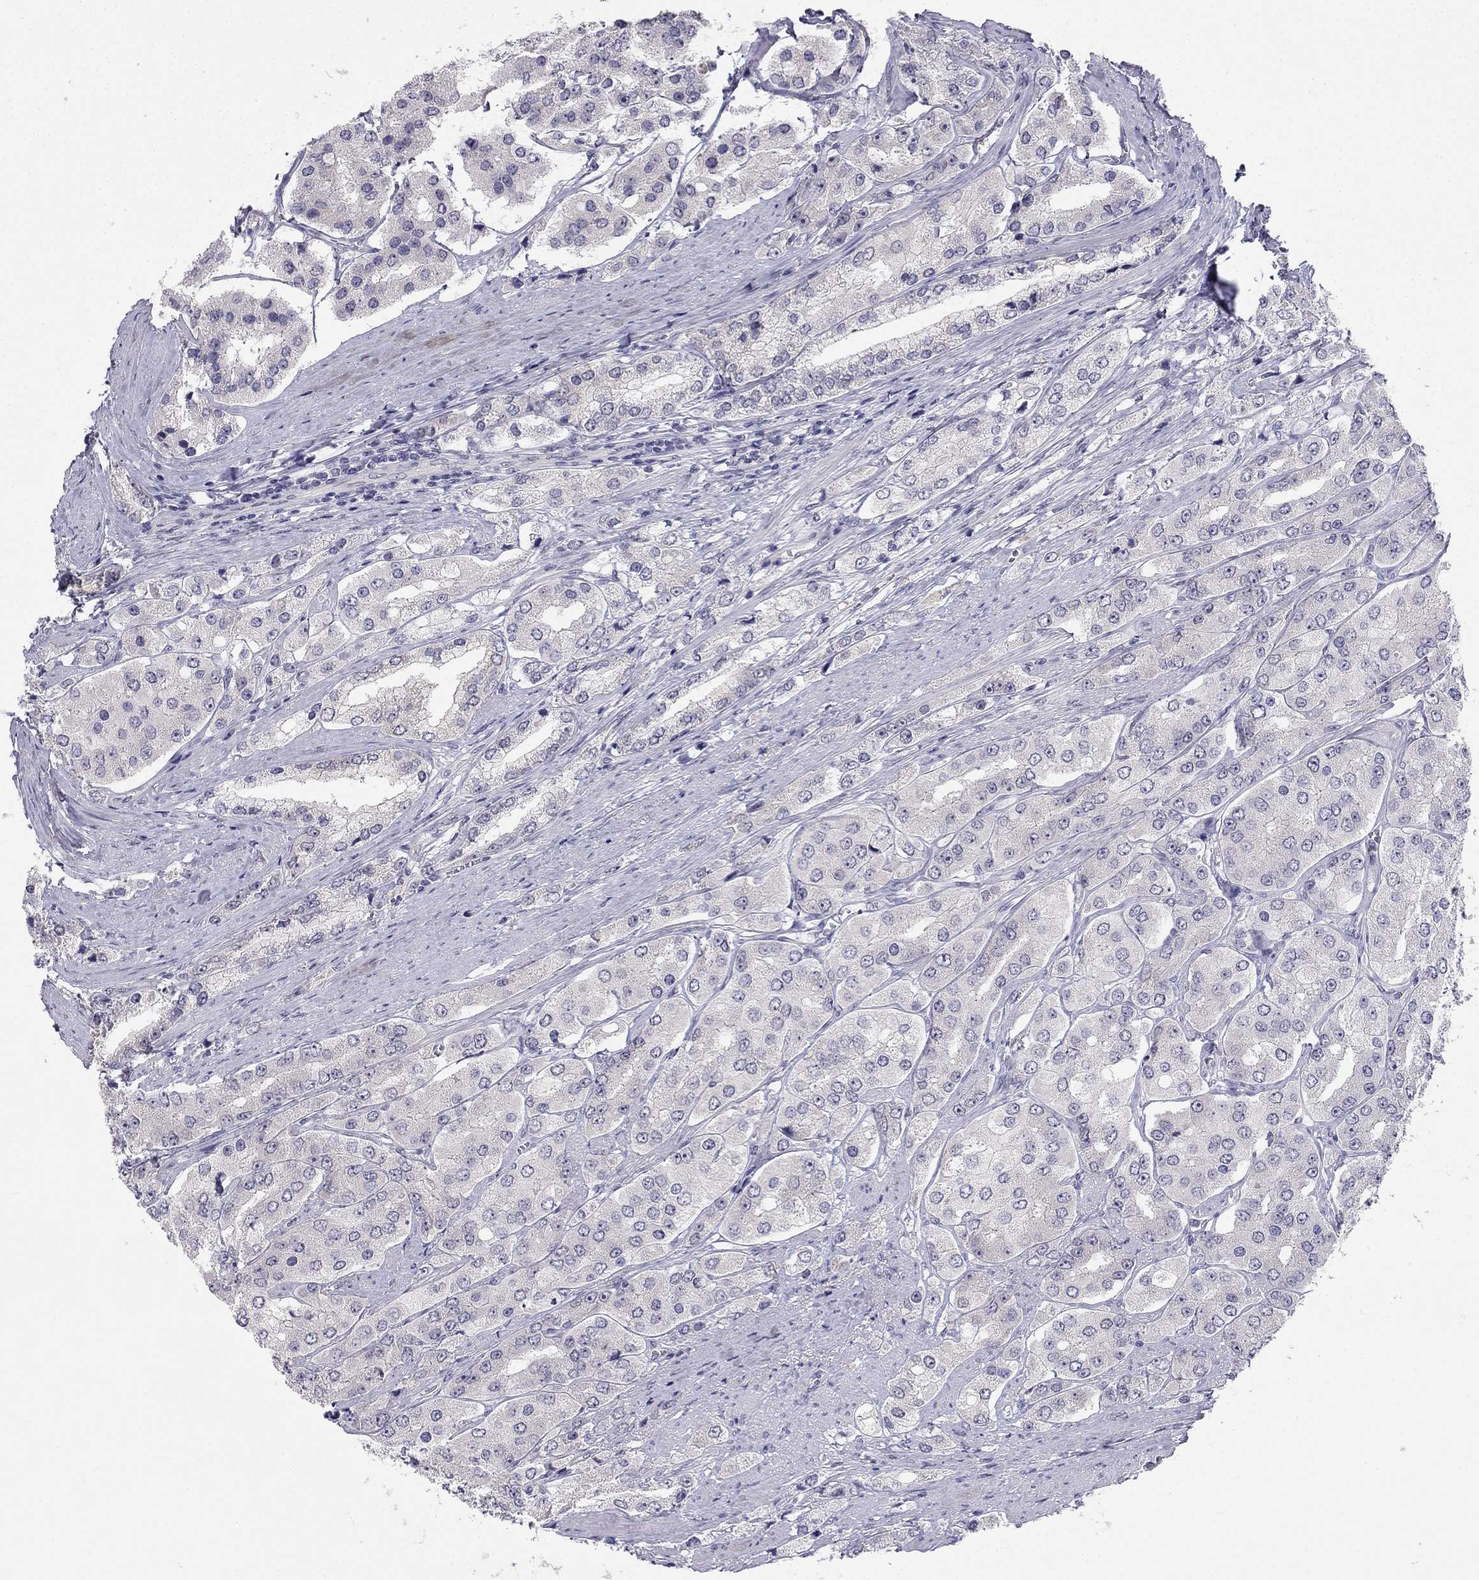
{"staining": {"intensity": "negative", "quantity": "none", "location": "none"}, "tissue": "prostate cancer", "cell_type": "Tumor cells", "image_type": "cancer", "snomed": [{"axis": "morphology", "description": "Adenocarcinoma, Low grade"}, {"axis": "topography", "description": "Prostate"}], "caption": "High power microscopy micrograph of an IHC micrograph of prostate cancer (low-grade adenocarcinoma), revealing no significant staining in tumor cells.", "gene": "C16orf89", "patient": {"sex": "male", "age": 69}}